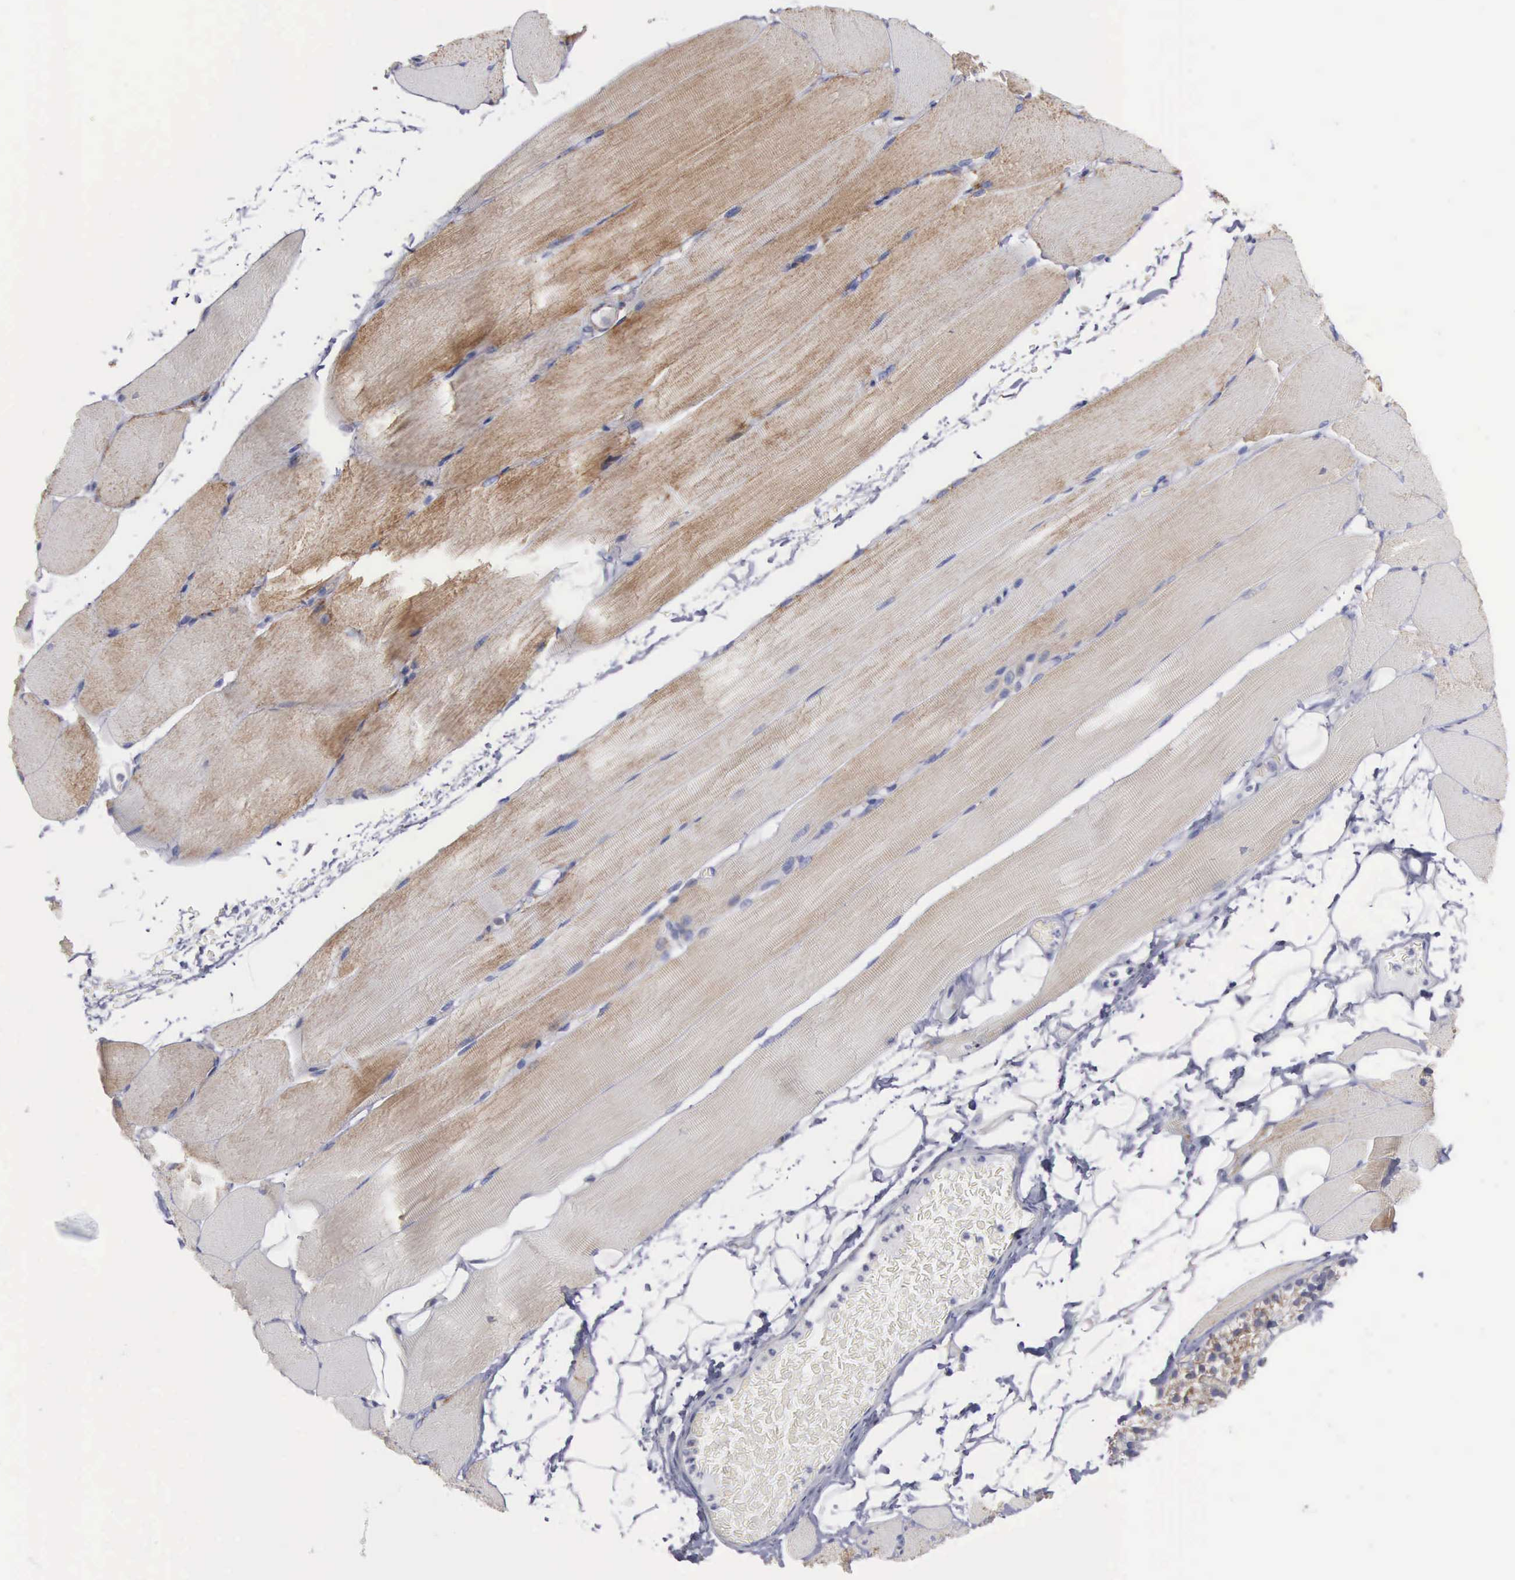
{"staining": {"intensity": "weak", "quantity": "<25%", "location": "cytoplasmic/membranous"}, "tissue": "skeletal muscle", "cell_type": "Myocytes", "image_type": "normal", "snomed": [{"axis": "morphology", "description": "Normal tissue, NOS"}, {"axis": "topography", "description": "Skeletal muscle"}, {"axis": "topography", "description": "Parathyroid gland"}], "caption": "This is a image of immunohistochemistry (IHC) staining of unremarkable skeletal muscle, which shows no positivity in myocytes. (Brightfield microscopy of DAB (3,3'-diaminobenzidine) immunohistochemistry at high magnification).", "gene": "APOOL", "patient": {"sex": "female", "age": 37}}